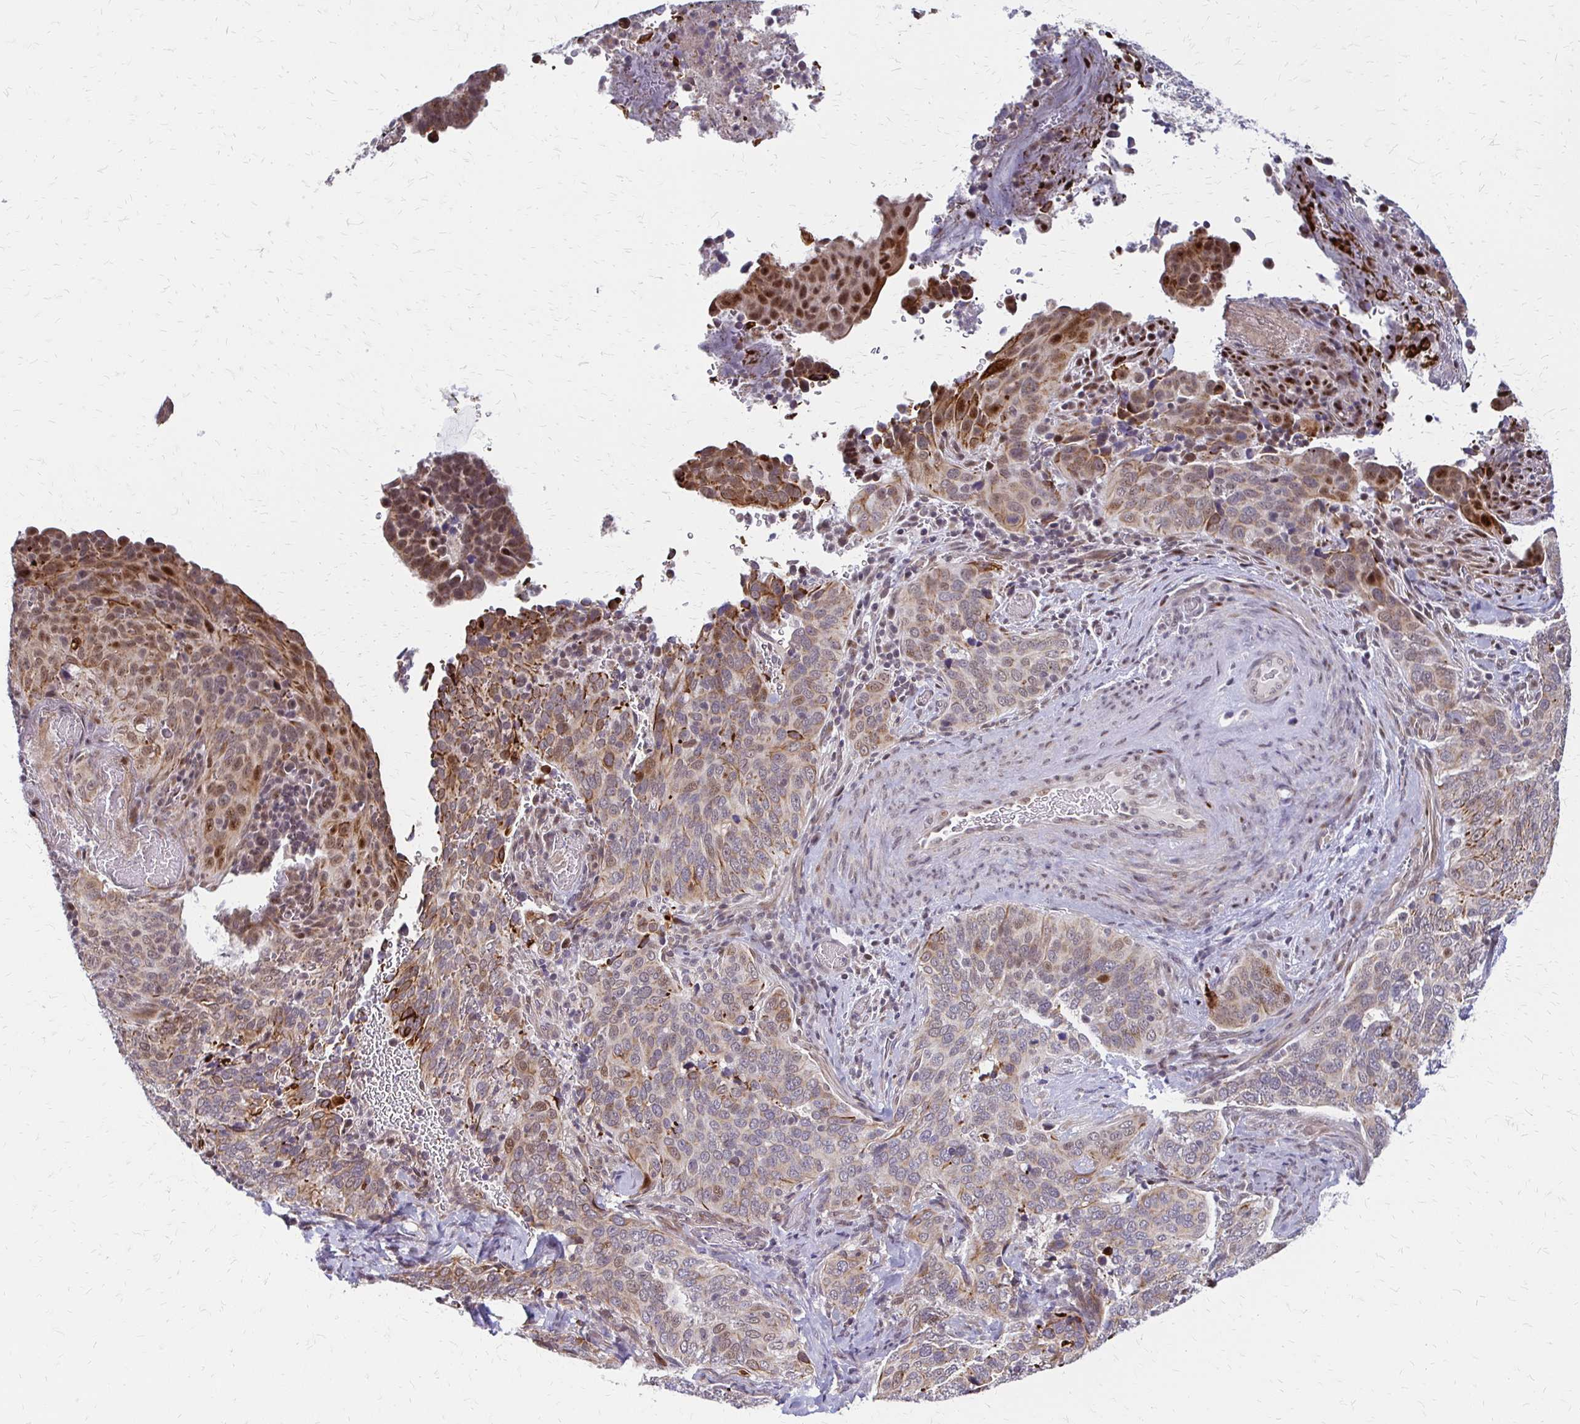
{"staining": {"intensity": "moderate", "quantity": ">75%", "location": "cytoplasmic/membranous,nuclear"}, "tissue": "cervical cancer", "cell_type": "Tumor cells", "image_type": "cancer", "snomed": [{"axis": "morphology", "description": "Squamous cell carcinoma, NOS"}, {"axis": "topography", "description": "Cervix"}], "caption": "The photomicrograph exhibits immunohistochemical staining of cervical squamous cell carcinoma. There is moderate cytoplasmic/membranous and nuclear expression is seen in approximately >75% of tumor cells. The staining was performed using DAB, with brown indicating positive protein expression. Nuclei are stained blue with hematoxylin.", "gene": "TRIR", "patient": {"sex": "female", "age": 38}}